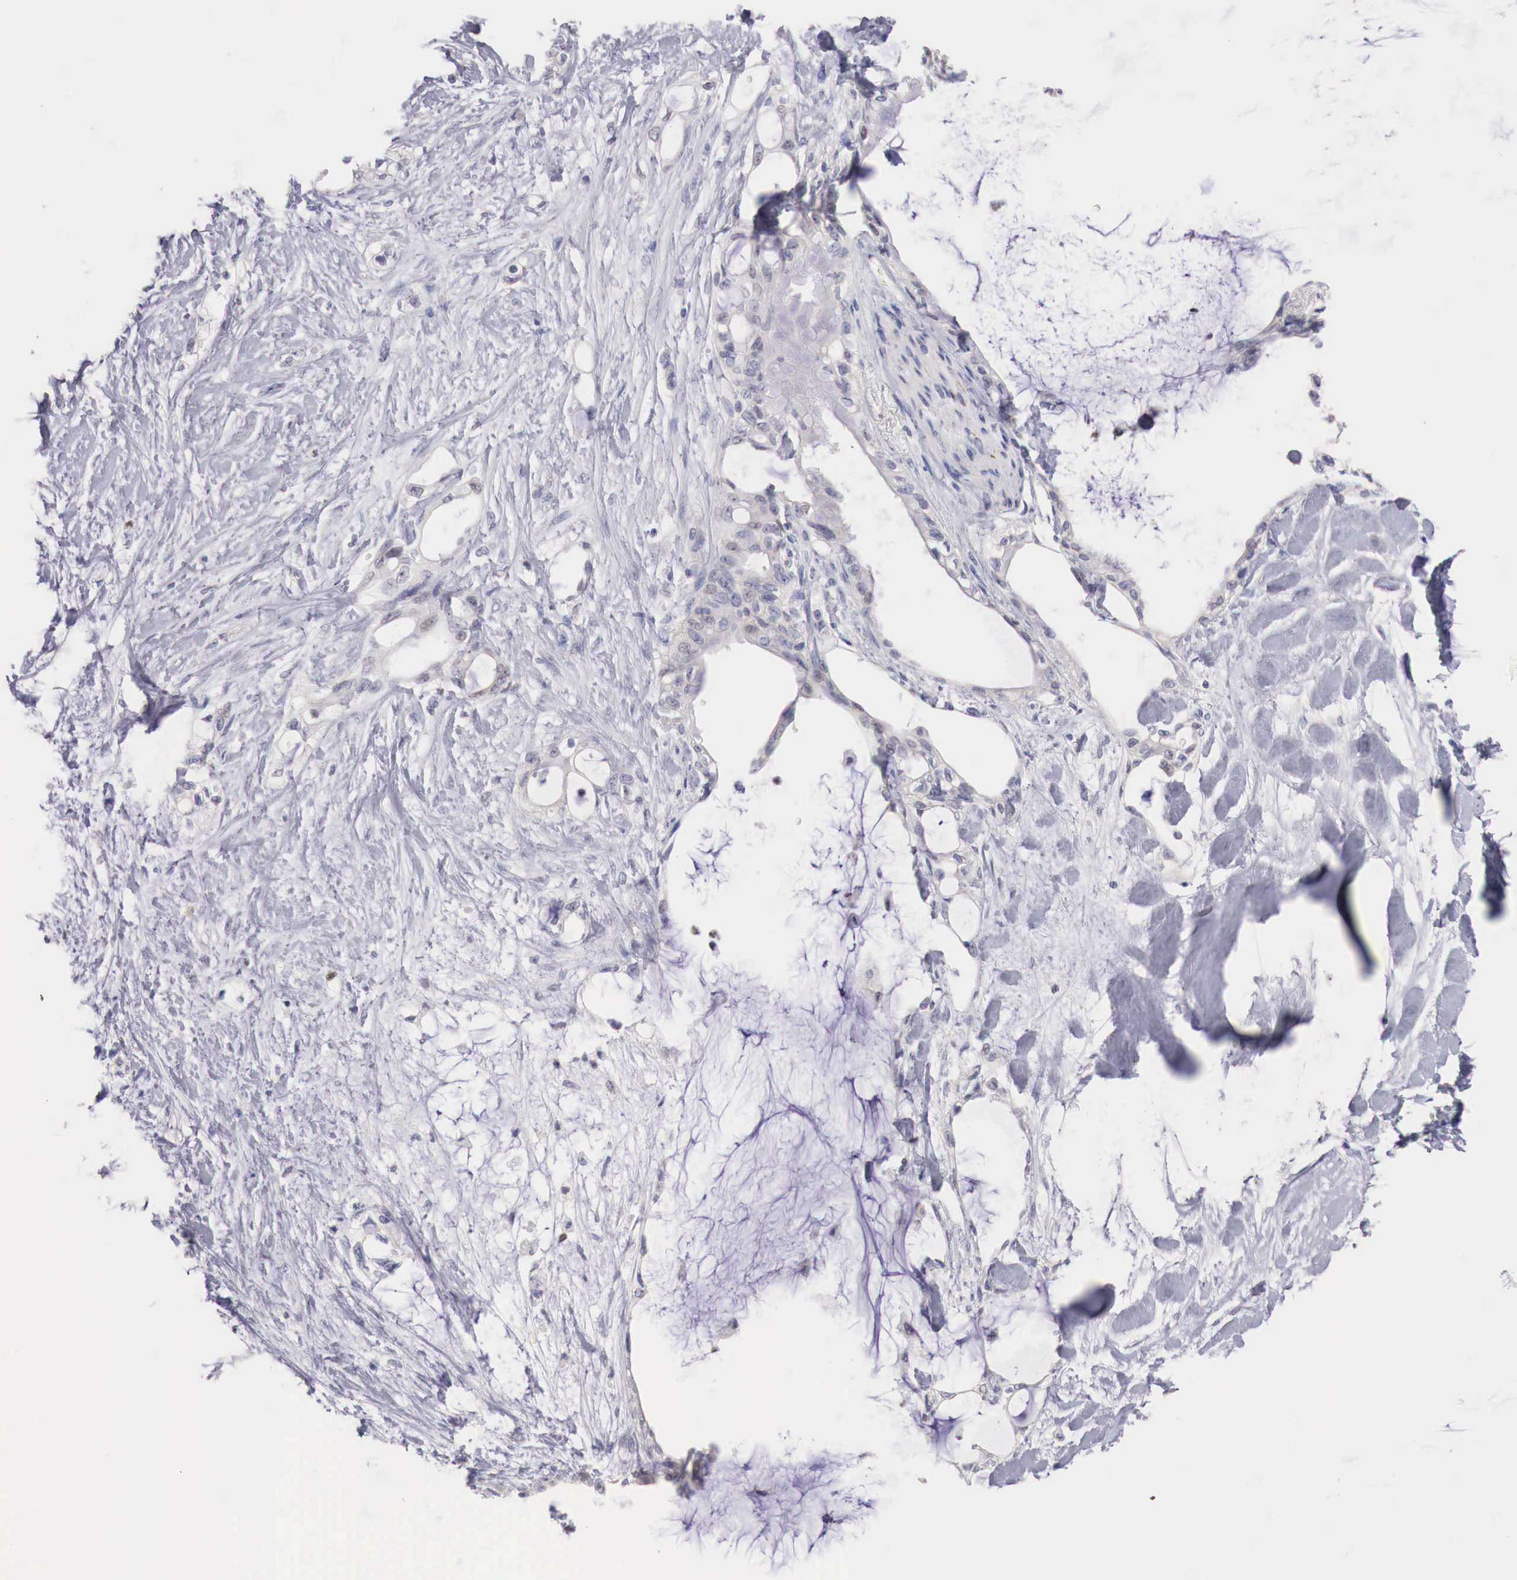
{"staining": {"intensity": "negative", "quantity": "none", "location": "none"}, "tissue": "pancreatic cancer", "cell_type": "Tumor cells", "image_type": "cancer", "snomed": [{"axis": "morphology", "description": "Adenocarcinoma, NOS"}, {"axis": "topography", "description": "Pancreas"}], "caption": "Pancreatic adenocarcinoma was stained to show a protein in brown. There is no significant positivity in tumor cells.", "gene": "TRIM13", "patient": {"sex": "female", "age": 70}}